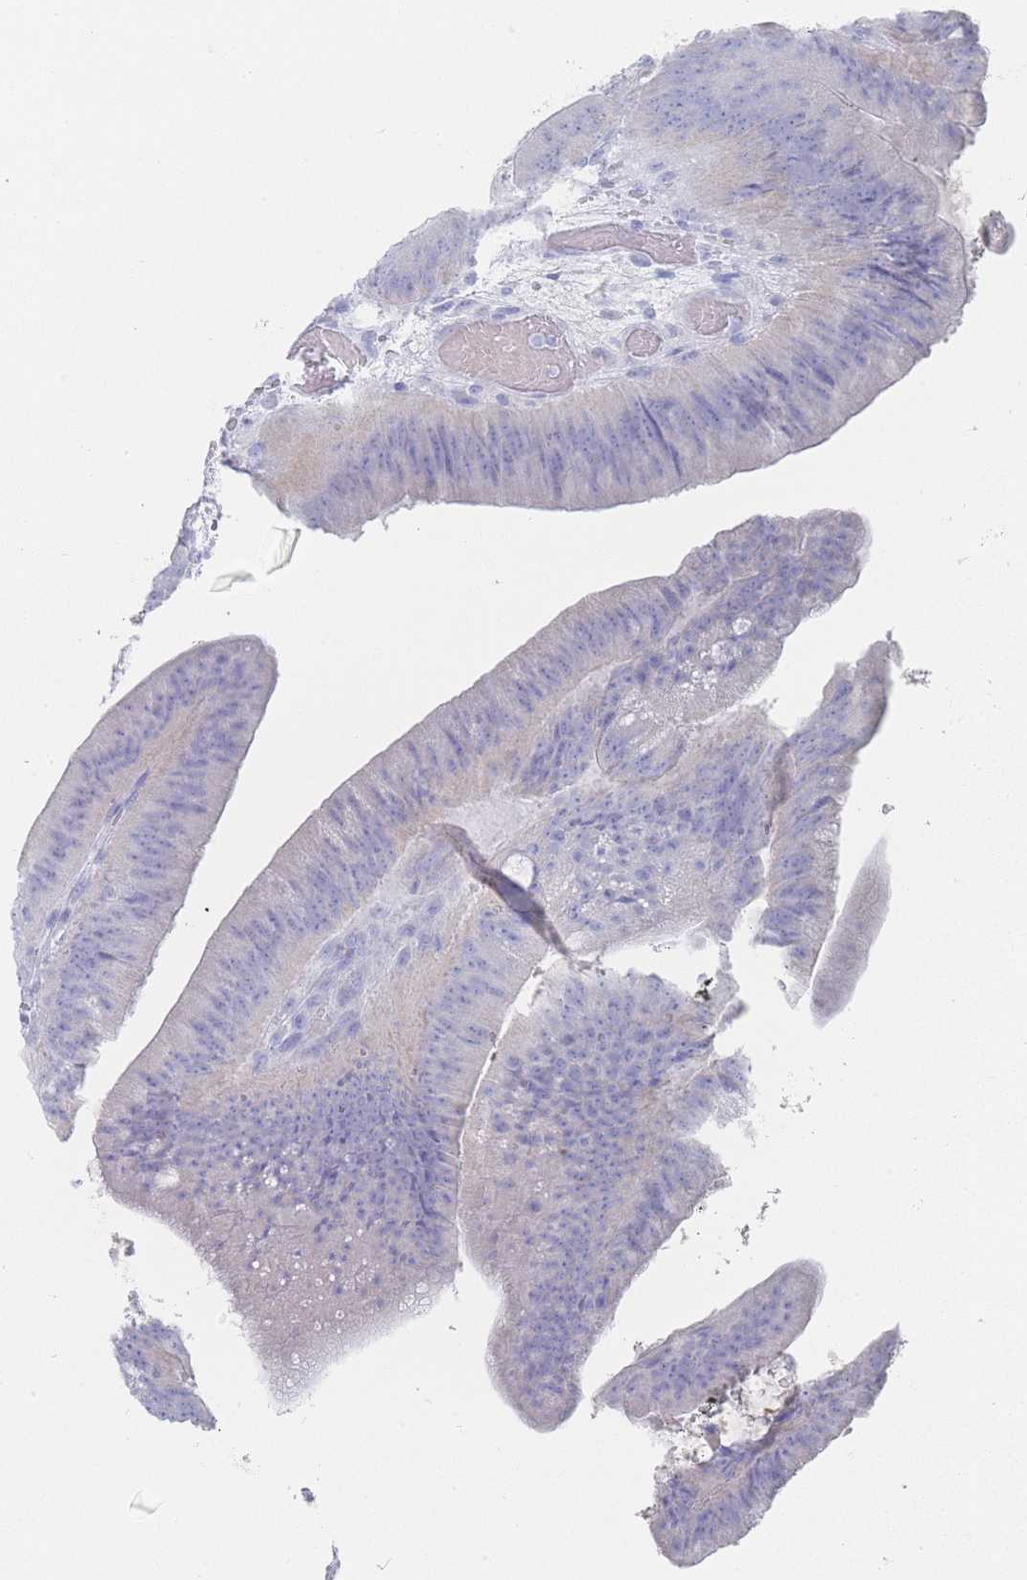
{"staining": {"intensity": "negative", "quantity": "none", "location": "none"}, "tissue": "colorectal cancer", "cell_type": "Tumor cells", "image_type": "cancer", "snomed": [{"axis": "morphology", "description": "Adenocarcinoma, NOS"}, {"axis": "topography", "description": "Colon"}], "caption": "High power microscopy photomicrograph of an immunohistochemistry image of colorectal cancer, revealing no significant positivity in tumor cells. Brightfield microscopy of immunohistochemistry stained with DAB (brown) and hematoxylin (blue), captured at high magnification.", "gene": "LRRC37A", "patient": {"sex": "female", "age": 43}}